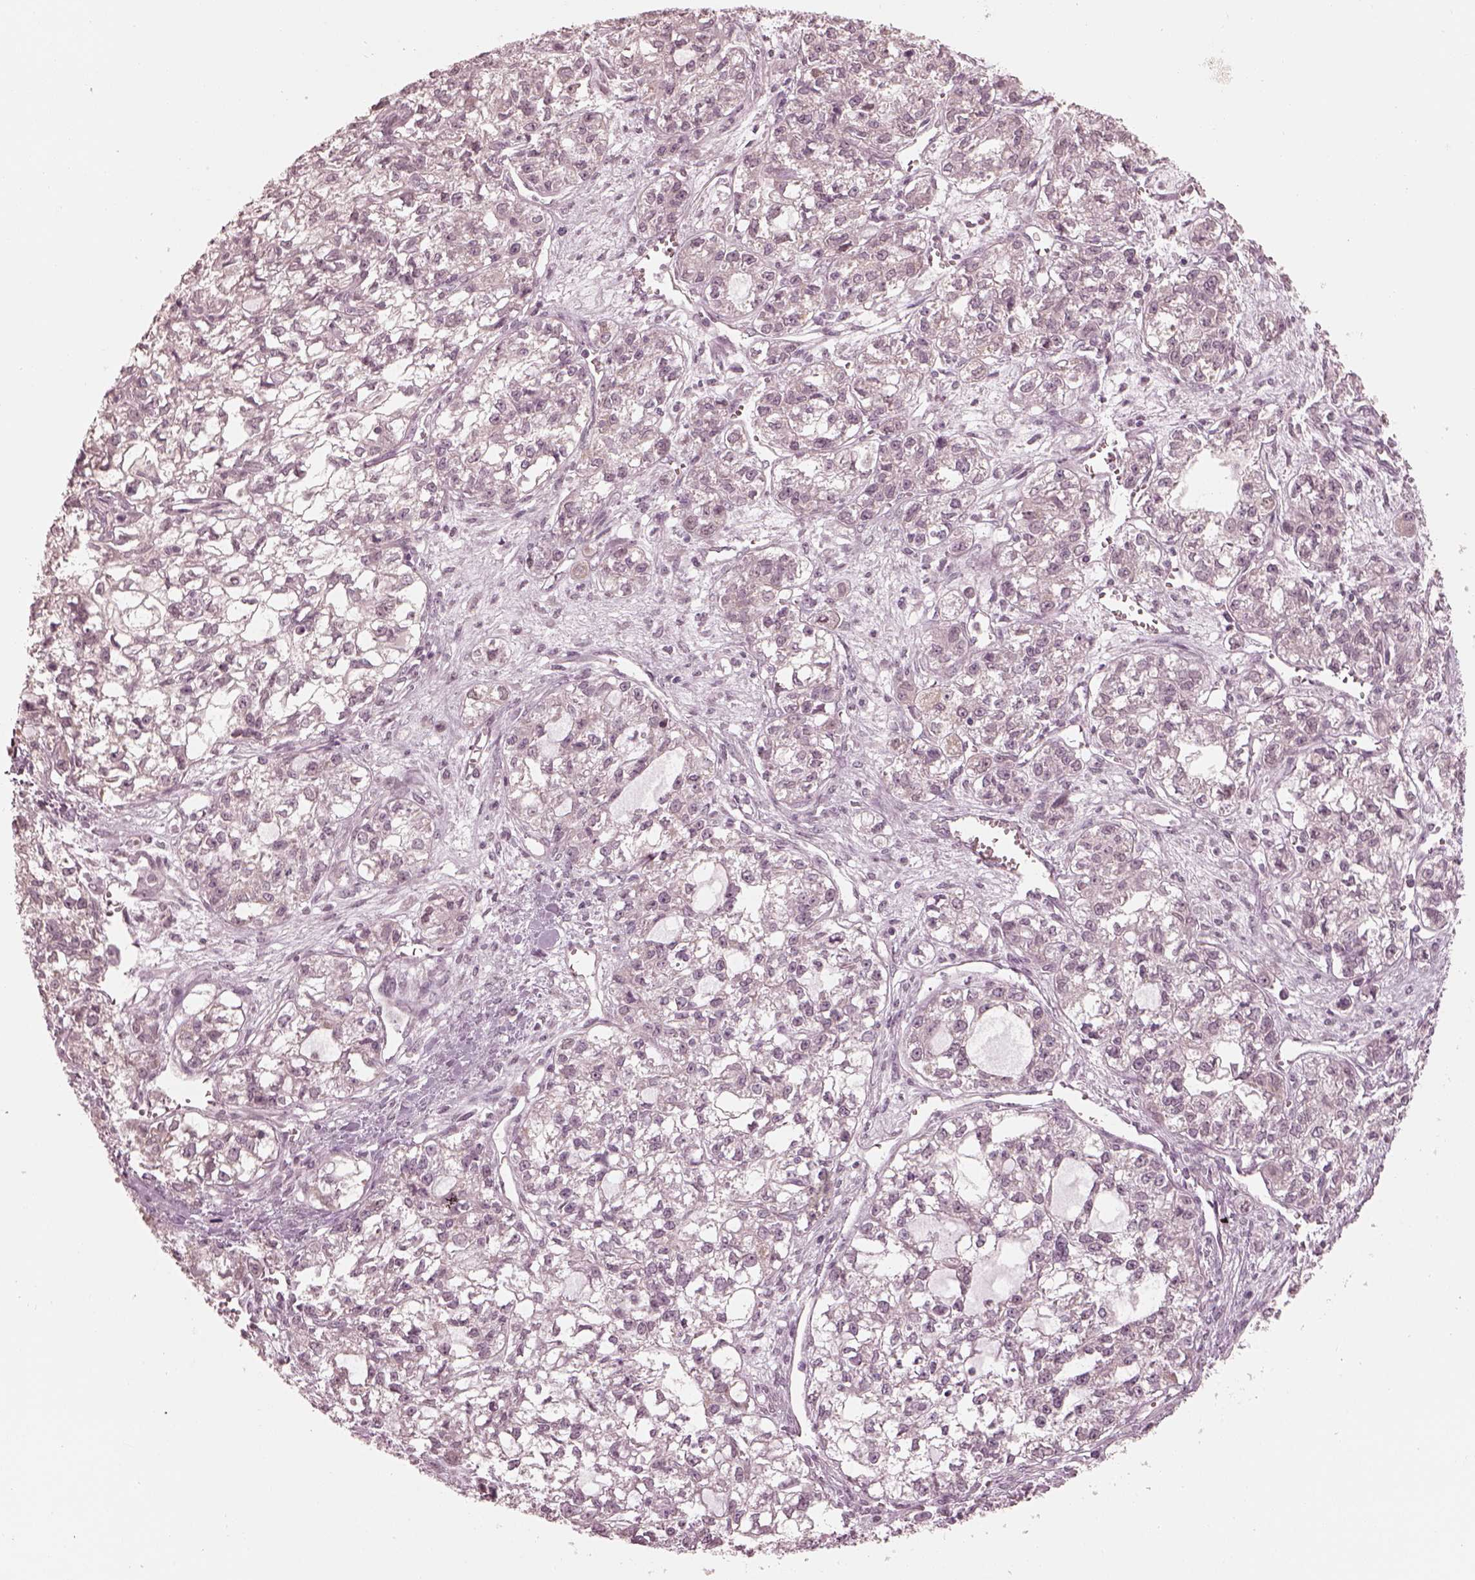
{"staining": {"intensity": "weak", "quantity": "<25%", "location": "cytoplasmic/membranous"}, "tissue": "ovarian cancer", "cell_type": "Tumor cells", "image_type": "cancer", "snomed": [{"axis": "morphology", "description": "Carcinoma, endometroid"}, {"axis": "topography", "description": "Ovary"}], "caption": "IHC photomicrograph of neoplastic tissue: human endometroid carcinoma (ovarian) stained with DAB displays no significant protein positivity in tumor cells.", "gene": "IQCB1", "patient": {"sex": "female", "age": 64}}